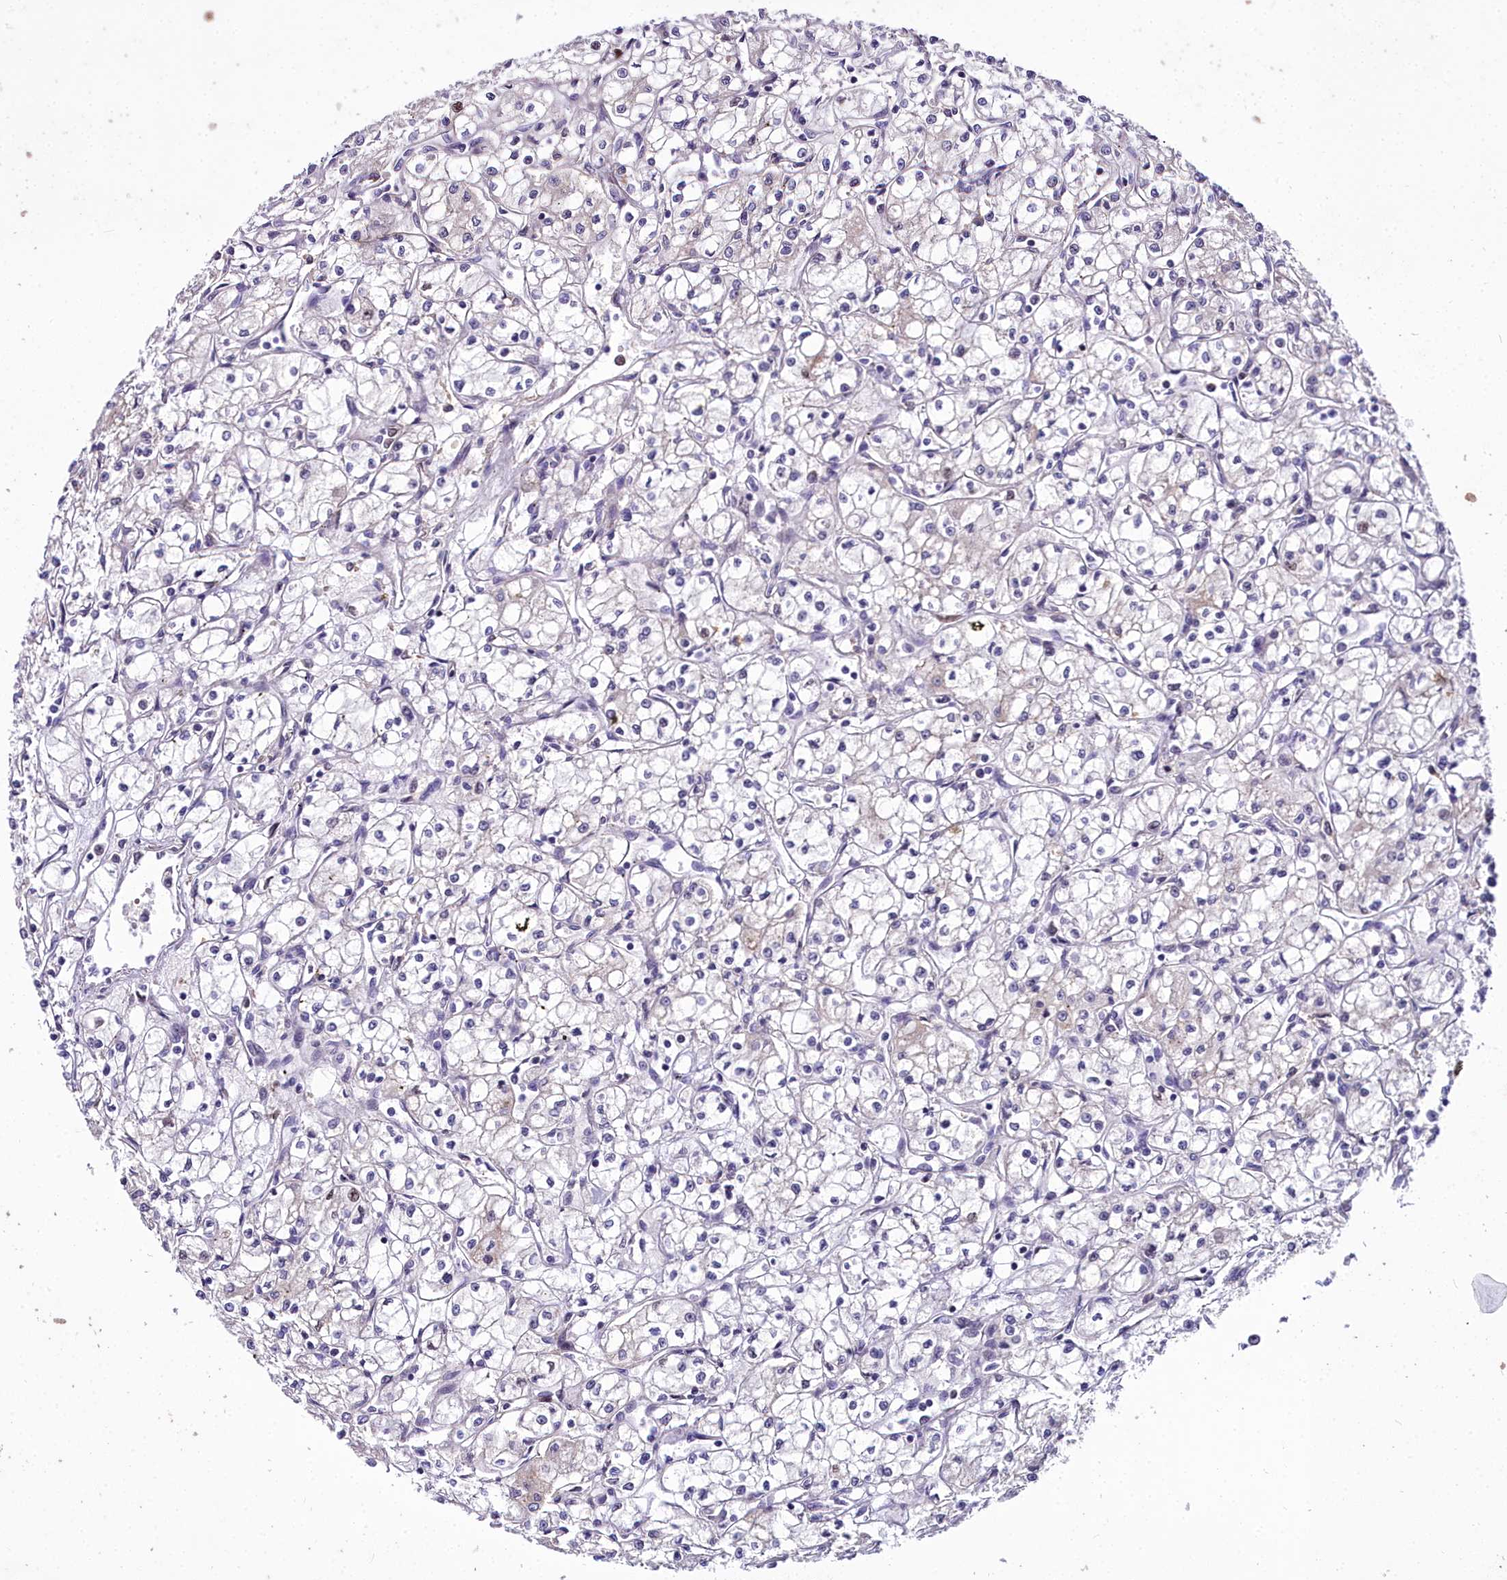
{"staining": {"intensity": "negative", "quantity": "none", "location": "none"}, "tissue": "renal cancer", "cell_type": "Tumor cells", "image_type": "cancer", "snomed": [{"axis": "morphology", "description": "Adenocarcinoma, NOS"}, {"axis": "topography", "description": "Kidney"}], "caption": "Immunohistochemical staining of adenocarcinoma (renal) exhibits no significant expression in tumor cells.", "gene": "TRIML2", "patient": {"sex": "male", "age": 59}}